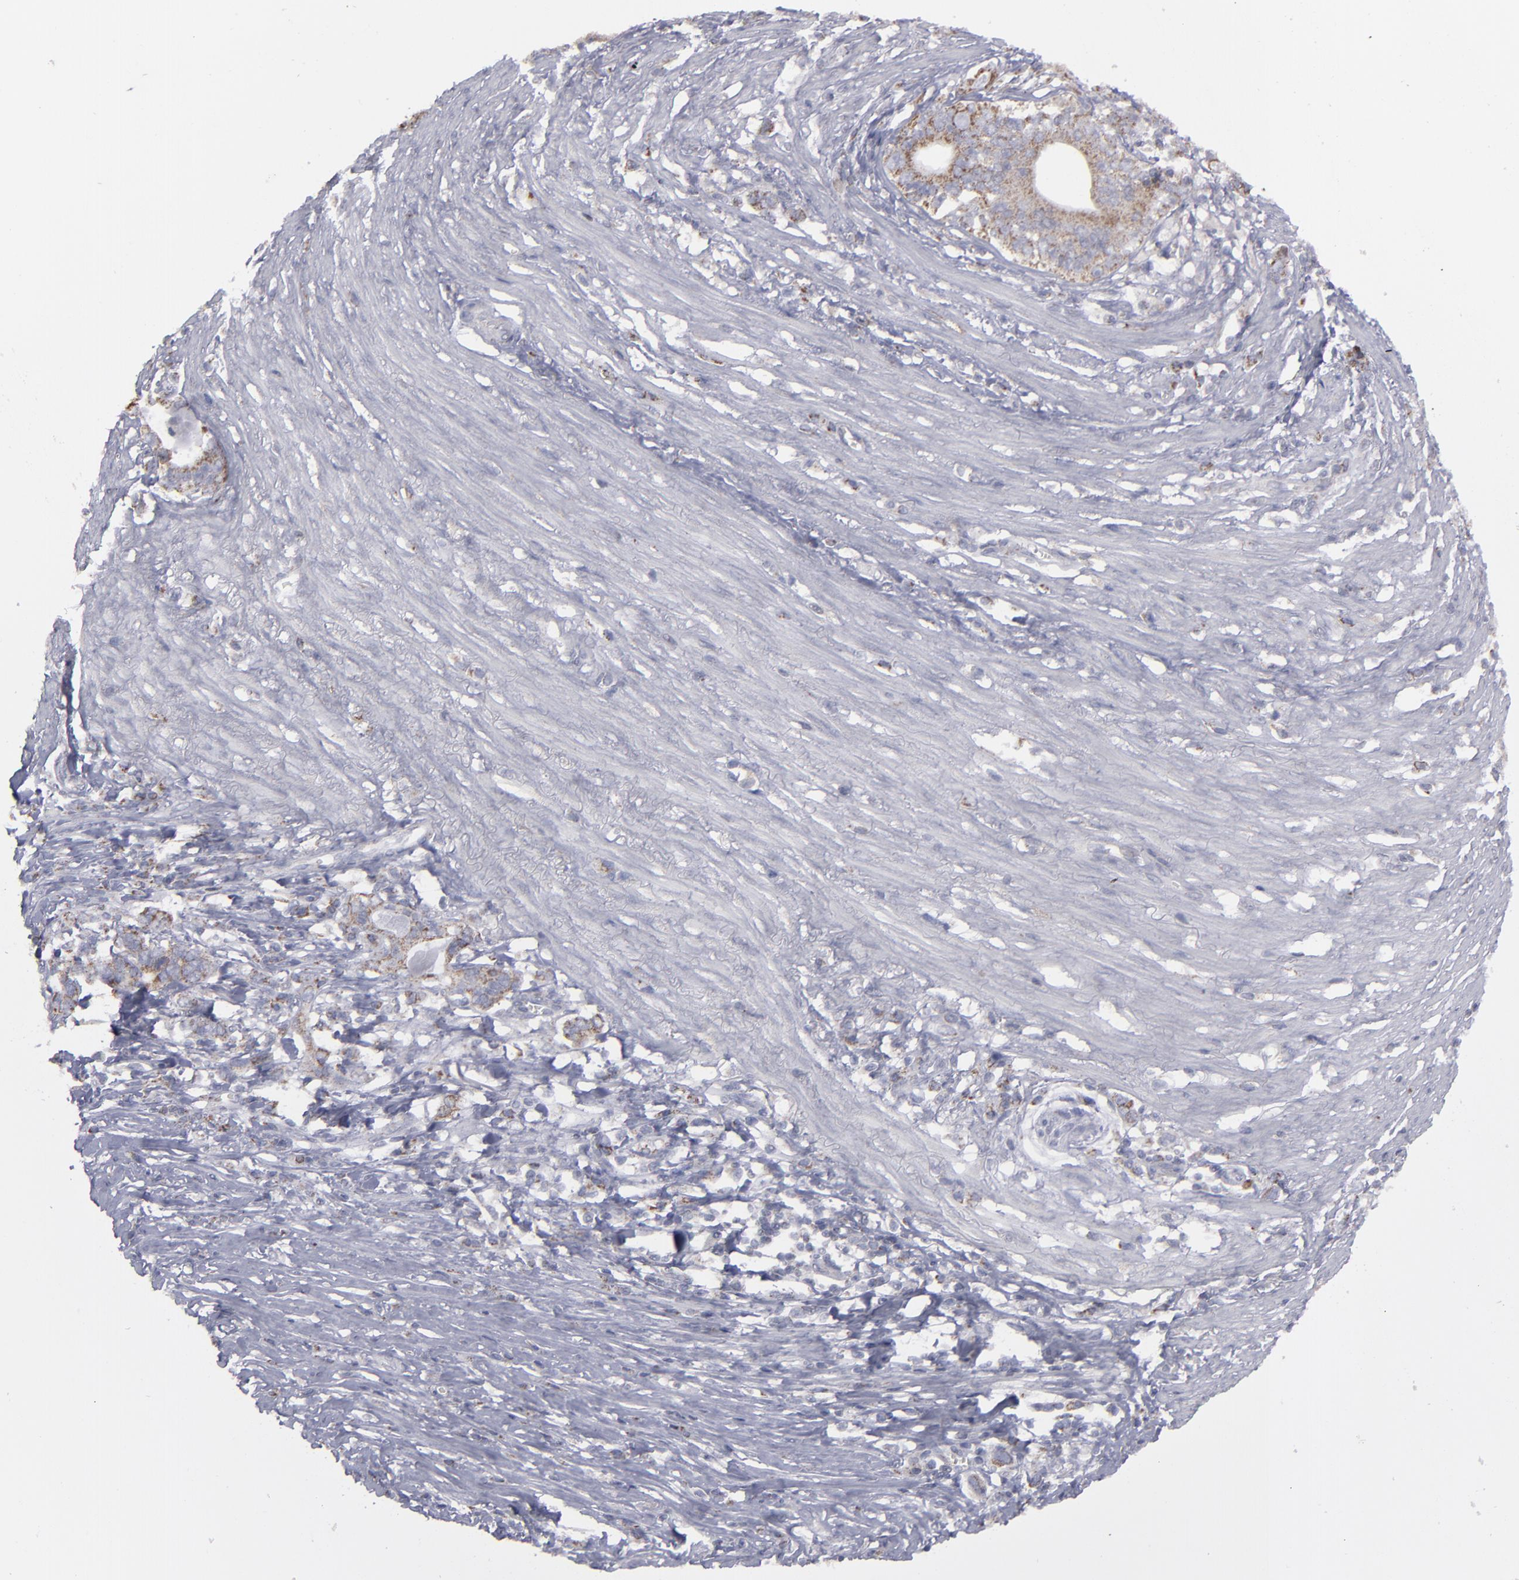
{"staining": {"intensity": "moderate", "quantity": "25%-75%", "location": "cytoplasmic/membranous"}, "tissue": "stomach cancer", "cell_type": "Tumor cells", "image_type": "cancer", "snomed": [{"axis": "morphology", "description": "Adenocarcinoma, NOS"}, {"axis": "topography", "description": "Stomach, lower"}], "caption": "IHC micrograph of neoplastic tissue: adenocarcinoma (stomach) stained using immunohistochemistry exhibits medium levels of moderate protein expression localized specifically in the cytoplasmic/membranous of tumor cells, appearing as a cytoplasmic/membranous brown color.", "gene": "MYOM2", "patient": {"sex": "female", "age": 72}}